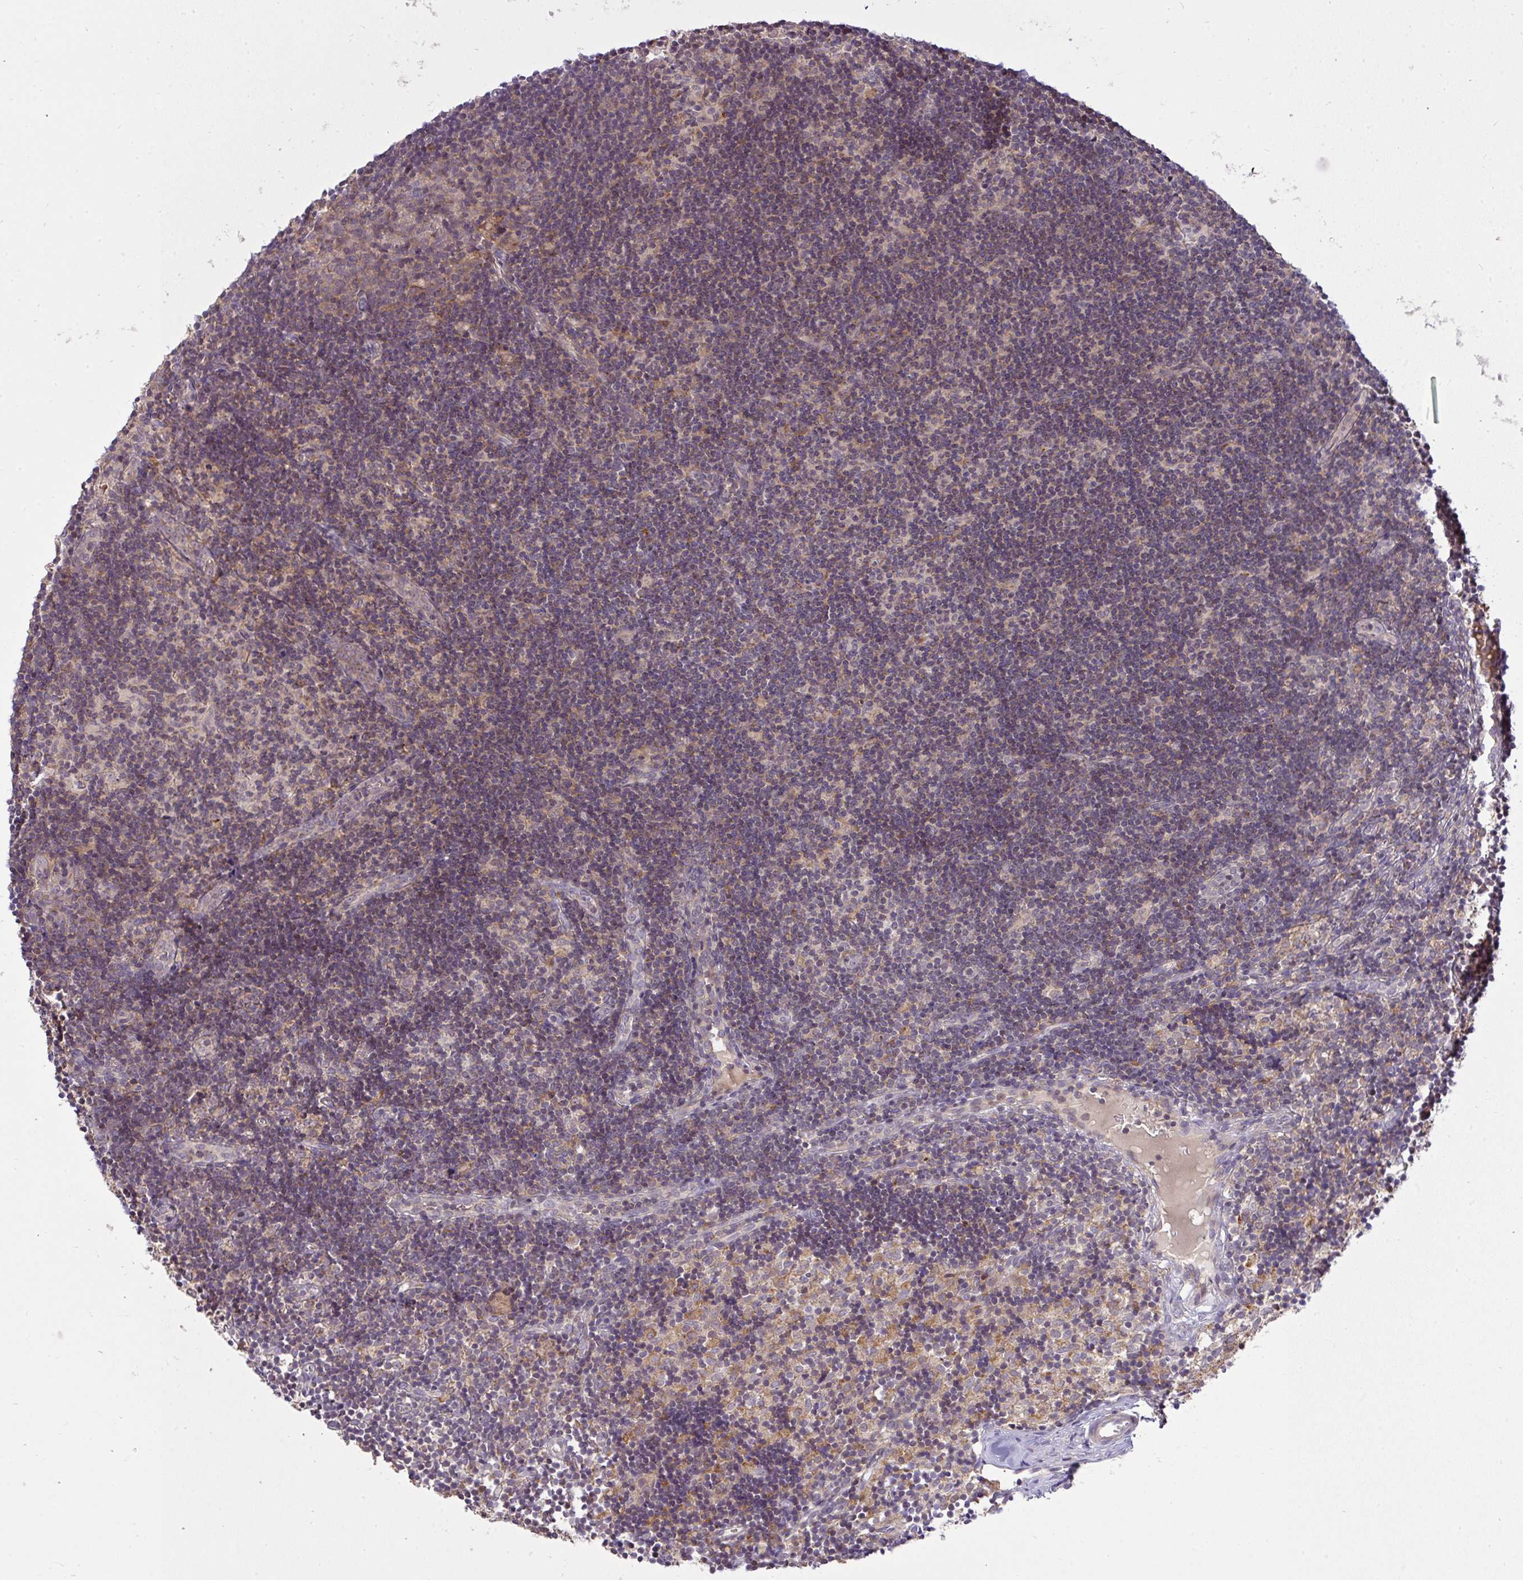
{"staining": {"intensity": "weak", "quantity": "<25%", "location": "cytoplasmic/membranous"}, "tissue": "lymph node", "cell_type": "Germinal center cells", "image_type": "normal", "snomed": [{"axis": "morphology", "description": "Normal tissue, NOS"}, {"axis": "topography", "description": "Lymph node"}], "caption": "DAB immunohistochemical staining of unremarkable human lymph node shows no significant positivity in germinal center cells. (Stains: DAB (3,3'-diaminobenzidine) immunohistochemistry (IHC) with hematoxylin counter stain, Microscopy: brightfield microscopy at high magnification).", "gene": "SLC9A6", "patient": {"sex": "female", "age": 31}}